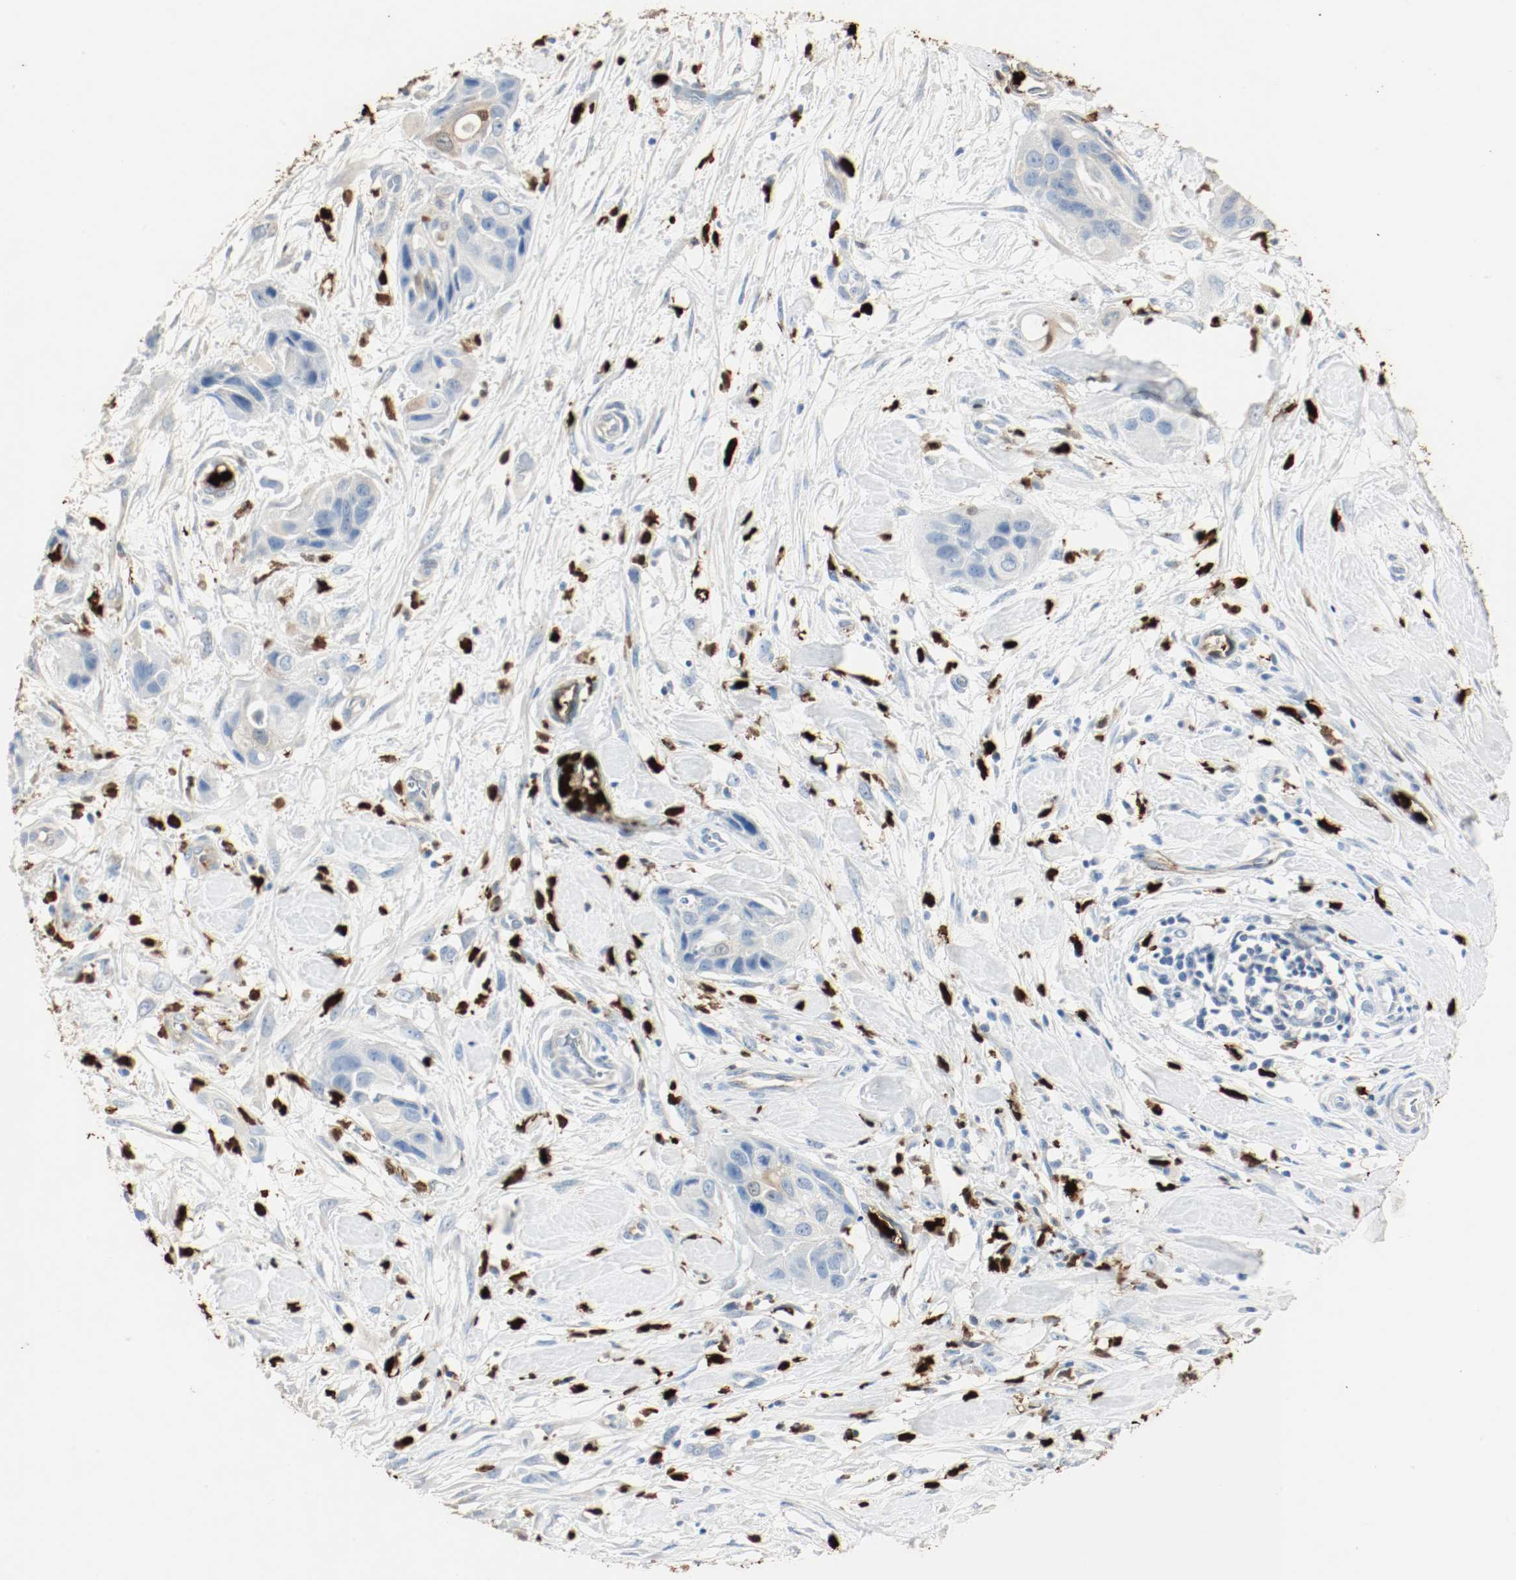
{"staining": {"intensity": "weak", "quantity": "<25%", "location": "cytoplasmic/membranous"}, "tissue": "pancreatic cancer", "cell_type": "Tumor cells", "image_type": "cancer", "snomed": [{"axis": "morphology", "description": "Adenocarcinoma, NOS"}, {"axis": "topography", "description": "Pancreas"}], "caption": "This is an IHC micrograph of pancreatic cancer (adenocarcinoma). There is no expression in tumor cells.", "gene": "S100A9", "patient": {"sex": "female", "age": 60}}